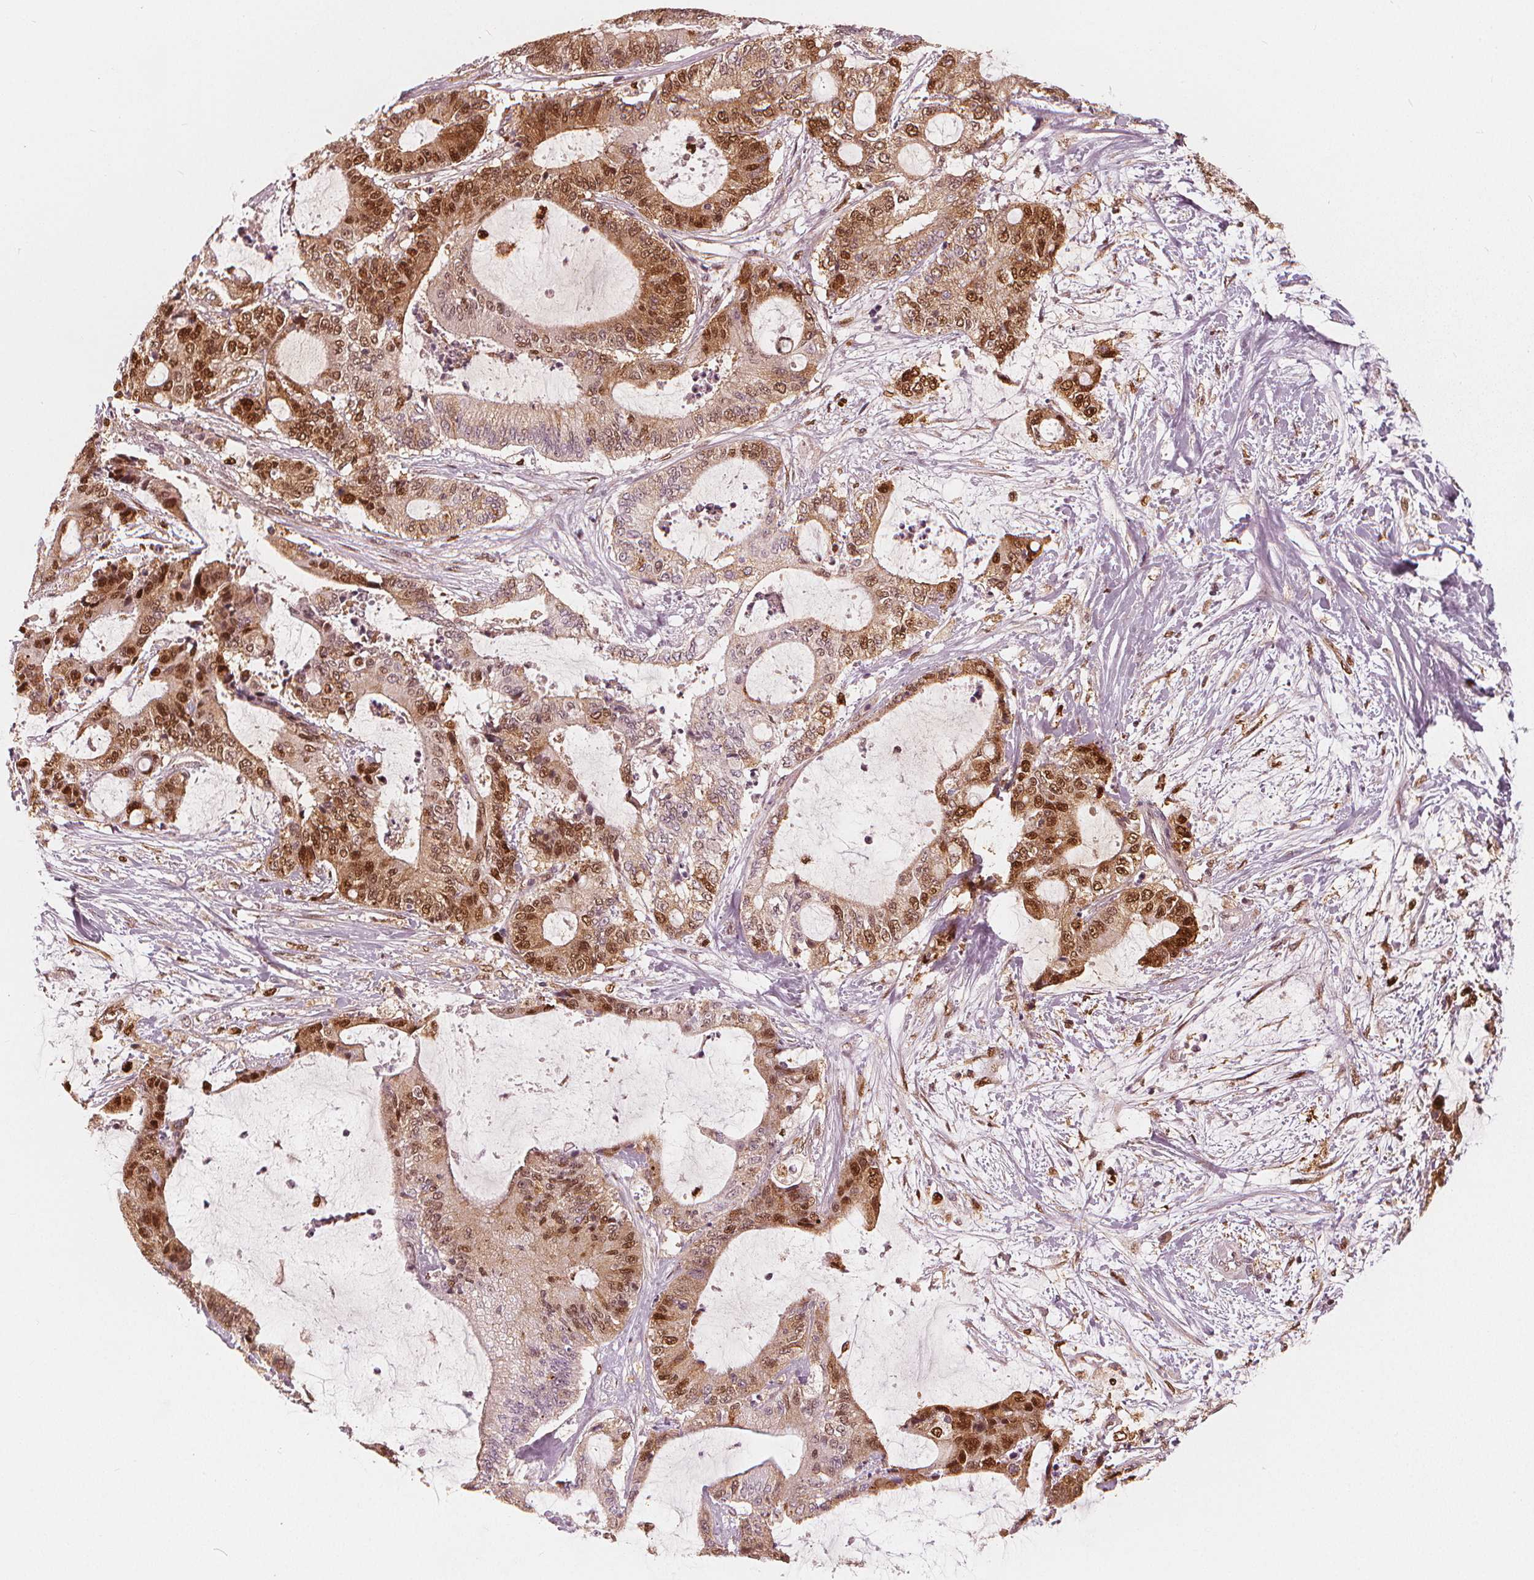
{"staining": {"intensity": "moderate", "quantity": "25%-75%", "location": "cytoplasmic/membranous,nuclear"}, "tissue": "liver cancer", "cell_type": "Tumor cells", "image_type": "cancer", "snomed": [{"axis": "morphology", "description": "Cholangiocarcinoma"}, {"axis": "topography", "description": "Liver"}], "caption": "Immunohistochemistry (DAB (3,3'-diaminobenzidine)) staining of human liver cancer exhibits moderate cytoplasmic/membranous and nuclear protein staining in approximately 25%-75% of tumor cells.", "gene": "SQSTM1", "patient": {"sex": "female", "age": 73}}